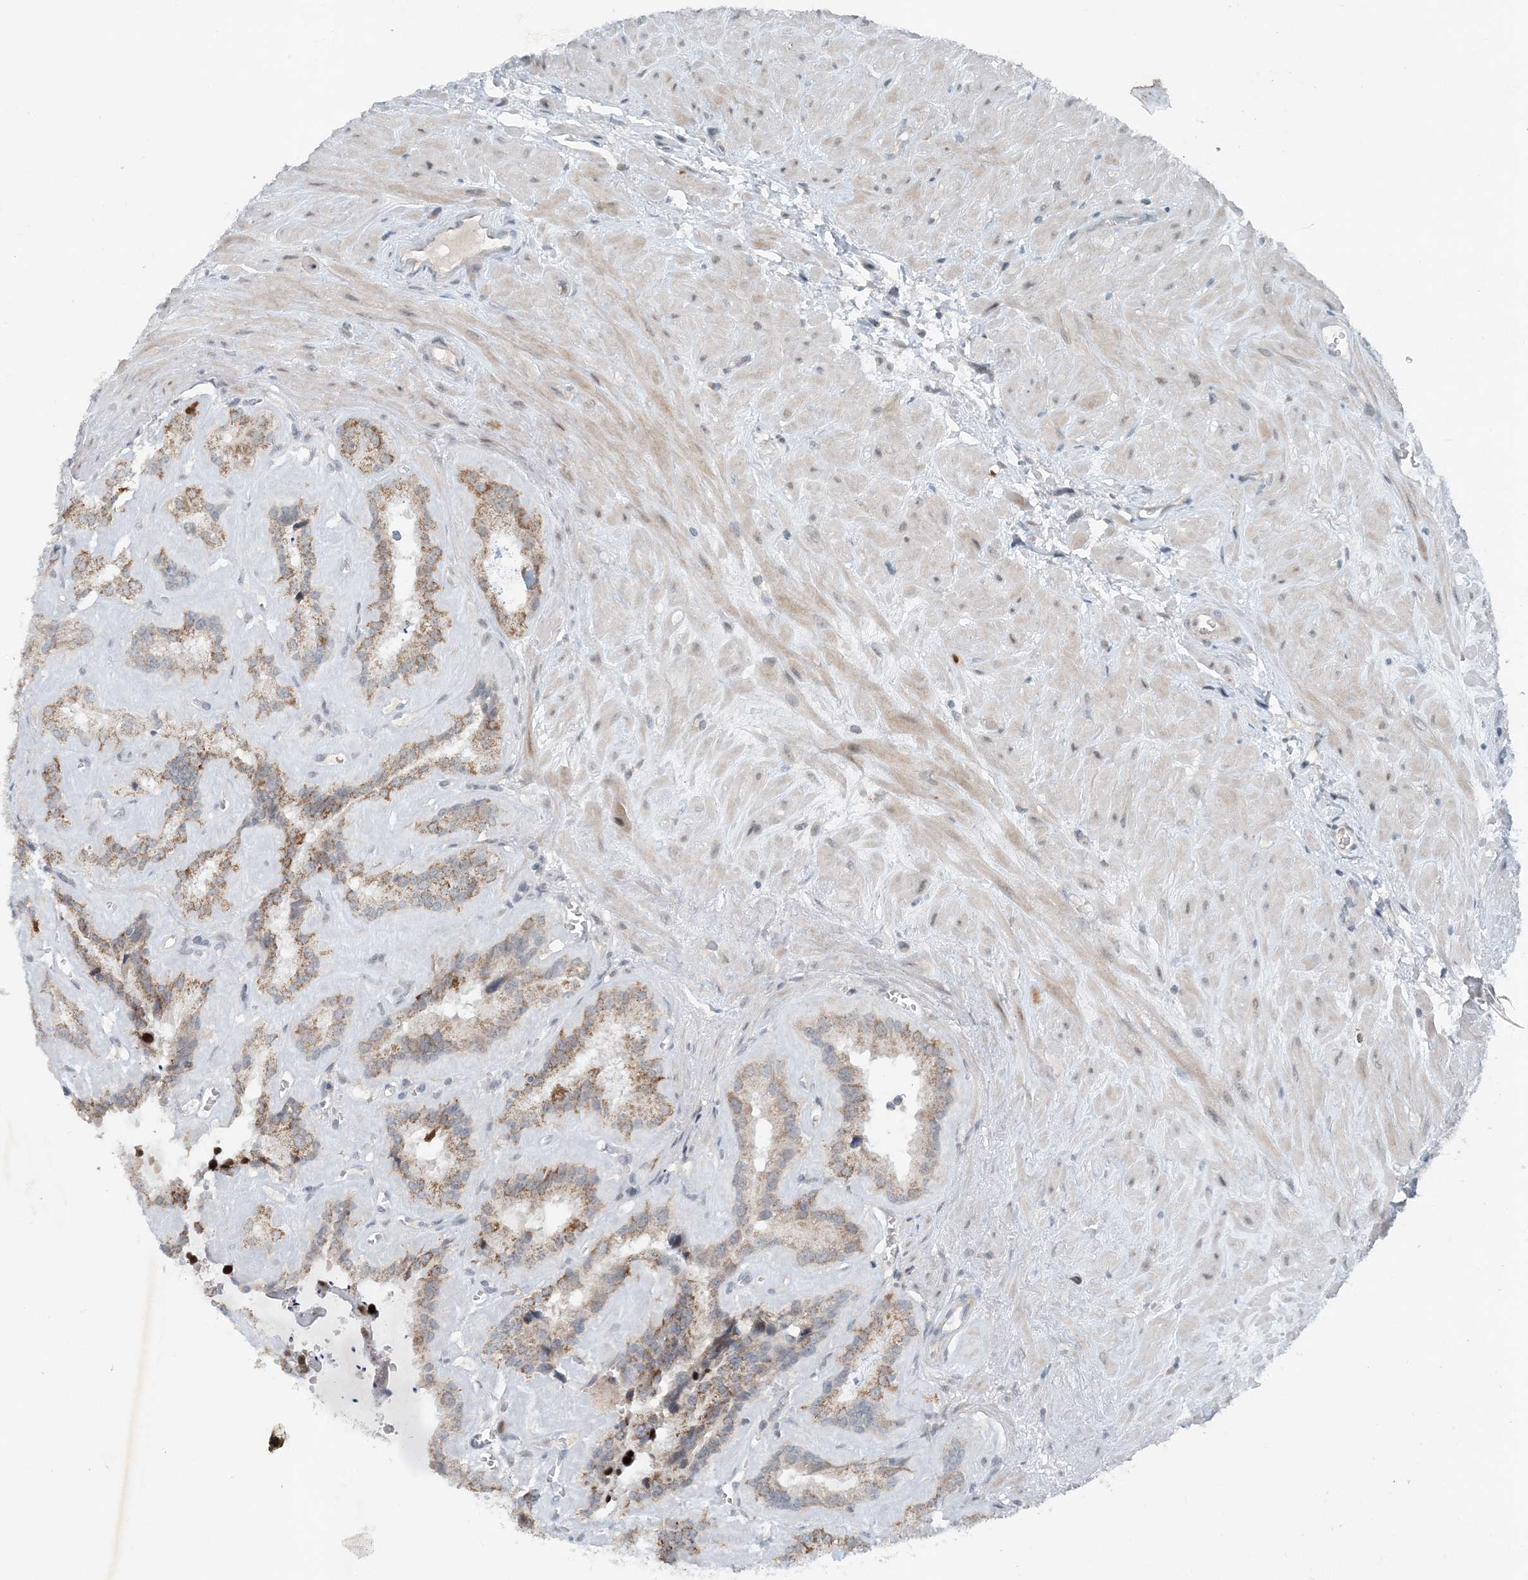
{"staining": {"intensity": "moderate", "quantity": ">75%", "location": "cytoplasmic/membranous"}, "tissue": "seminal vesicle", "cell_type": "Glandular cells", "image_type": "normal", "snomed": [{"axis": "morphology", "description": "Normal tissue, NOS"}, {"axis": "topography", "description": "Prostate"}, {"axis": "topography", "description": "Seminal veicle"}], "caption": "Immunohistochemistry (DAB) staining of unremarkable seminal vesicle shows moderate cytoplasmic/membranous protein staining in approximately >75% of glandular cells. Immunohistochemistry stains the protein in brown and the nuclei are stained blue.", "gene": "MITD1", "patient": {"sex": "male", "age": 59}}